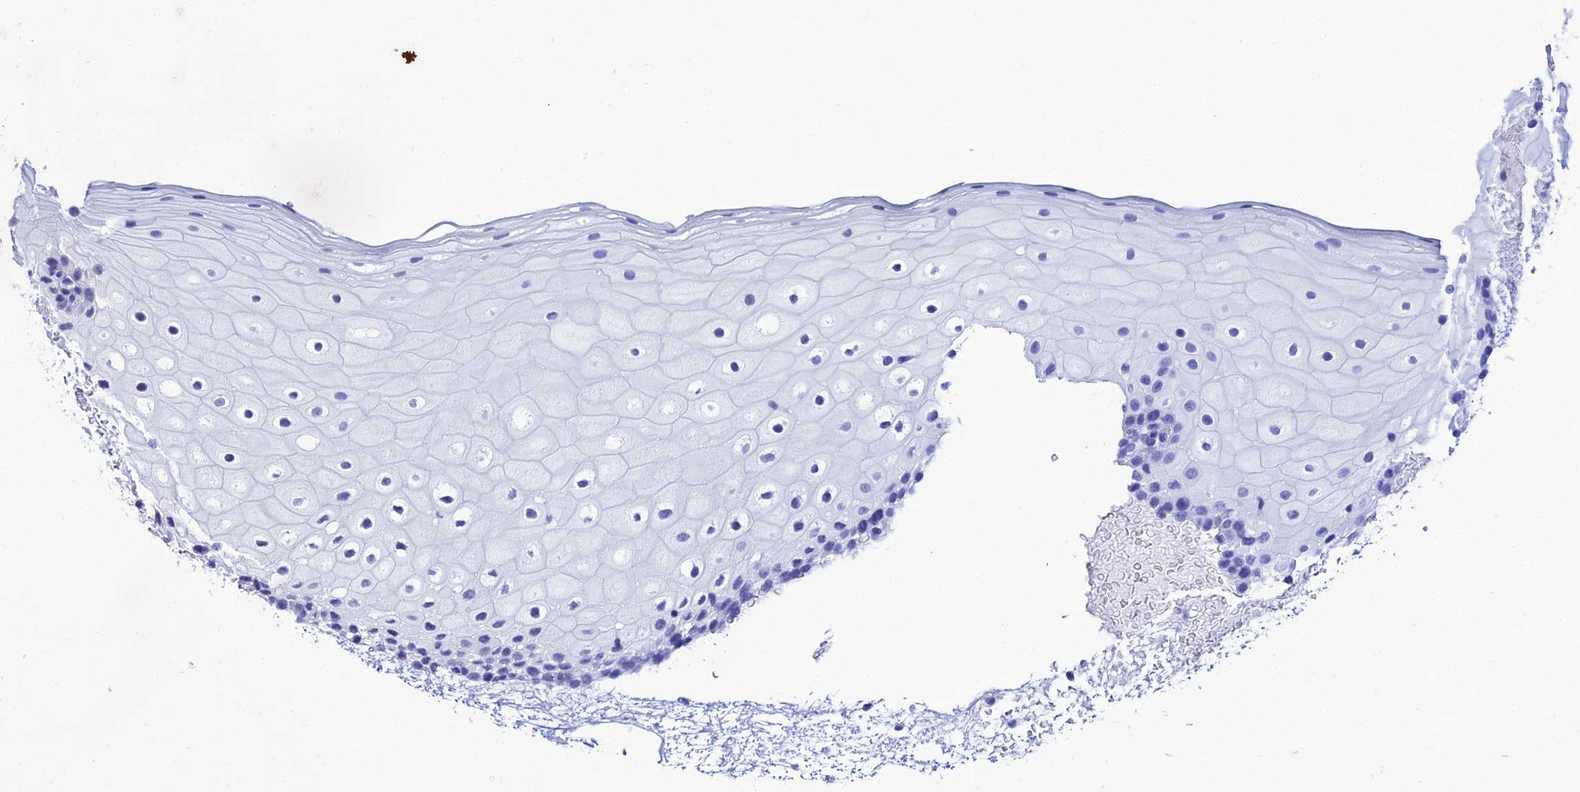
{"staining": {"intensity": "negative", "quantity": "none", "location": "none"}, "tissue": "oral mucosa", "cell_type": "Squamous epithelial cells", "image_type": "normal", "snomed": [{"axis": "morphology", "description": "Normal tissue, NOS"}, {"axis": "topography", "description": "Oral tissue"}], "caption": "Immunohistochemistry (IHC) micrograph of benign oral mucosa: human oral mucosa stained with DAB reveals no significant protein expression in squamous epithelial cells.", "gene": "TAF9B", "patient": {"sex": "female", "age": 70}}